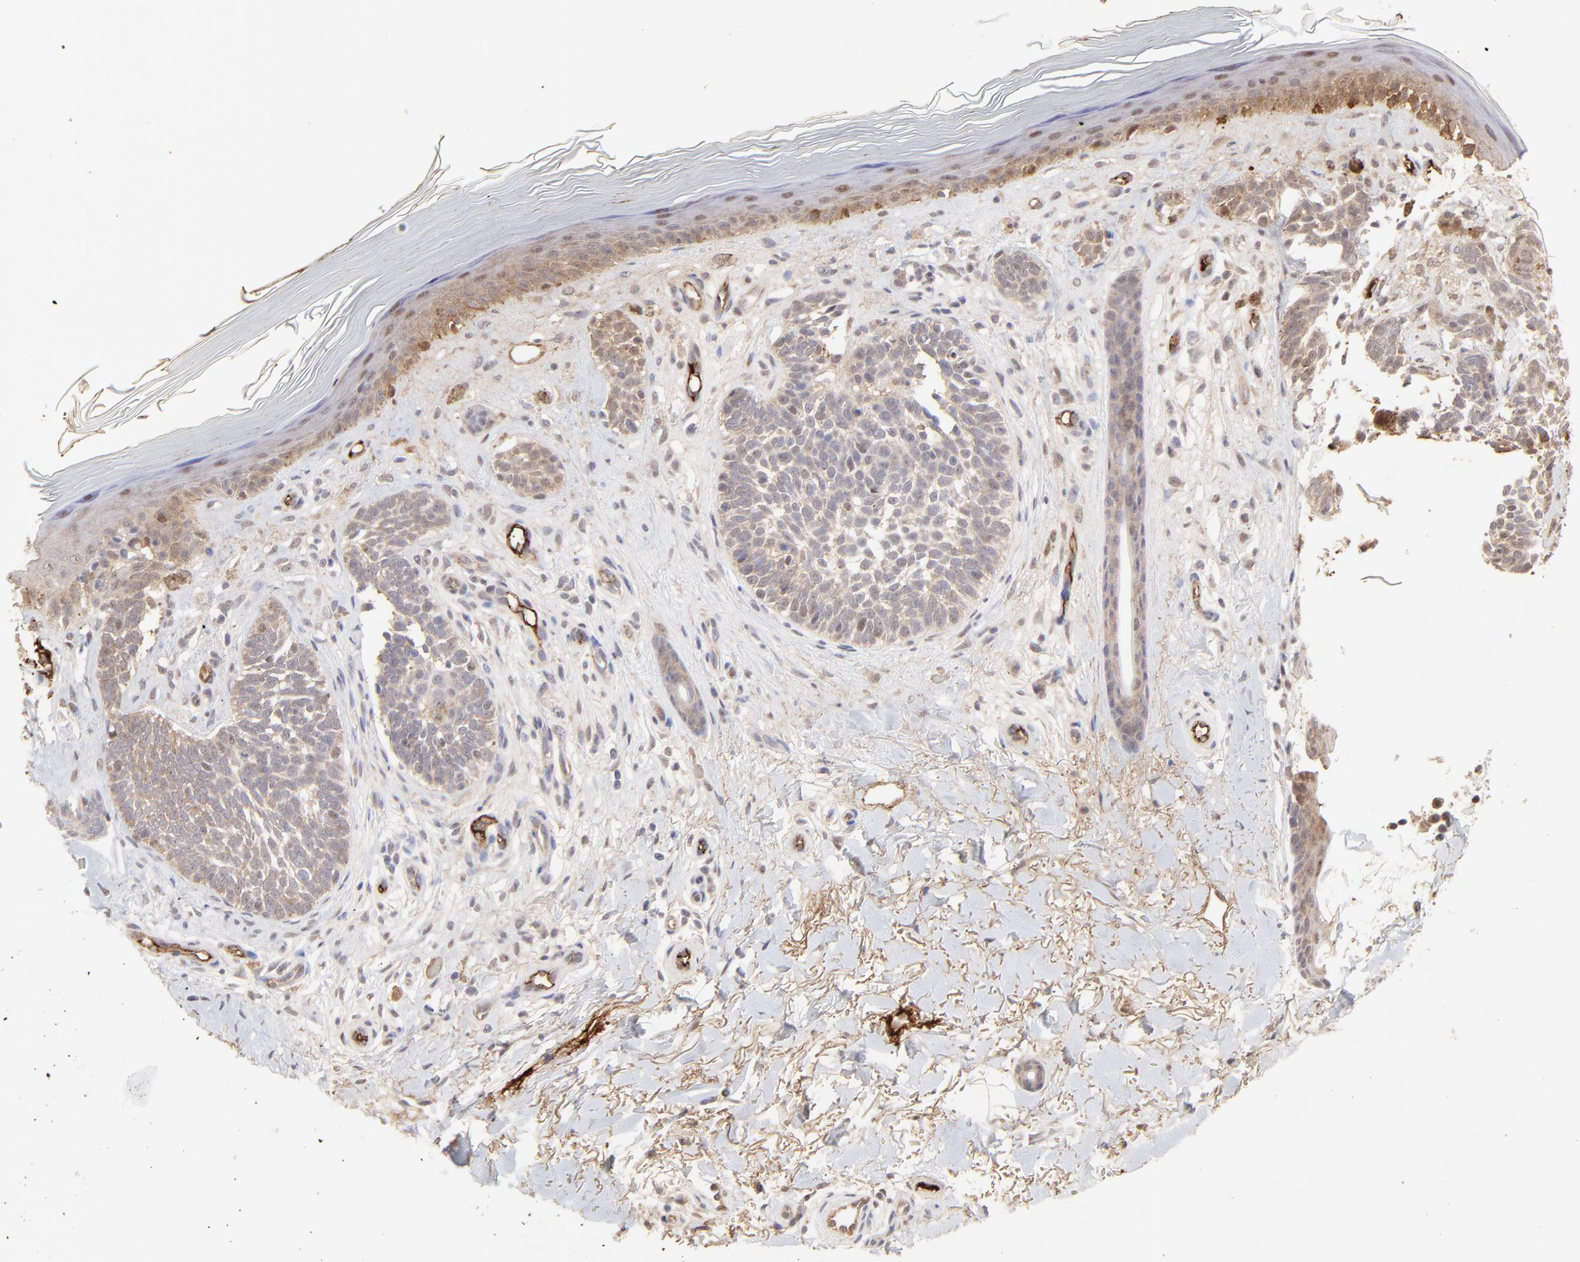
{"staining": {"intensity": "weak", "quantity": "<25%", "location": "cytoplasmic/membranous,nuclear"}, "tissue": "skin cancer", "cell_type": "Tumor cells", "image_type": "cancer", "snomed": [{"axis": "morphology", "description": "Normal tissue, NOS"}, {"axis": "morphology", "description": "Basal cell carcinoma"}, {"axis": "topography", "description": "Skin"}], "caption": "Protein analysis of basal cell carcinoma (skin) reveals no significant expression in tumor cells.", "gene": "PSMD14", "patient": {"sex": "female", "age": 58}}